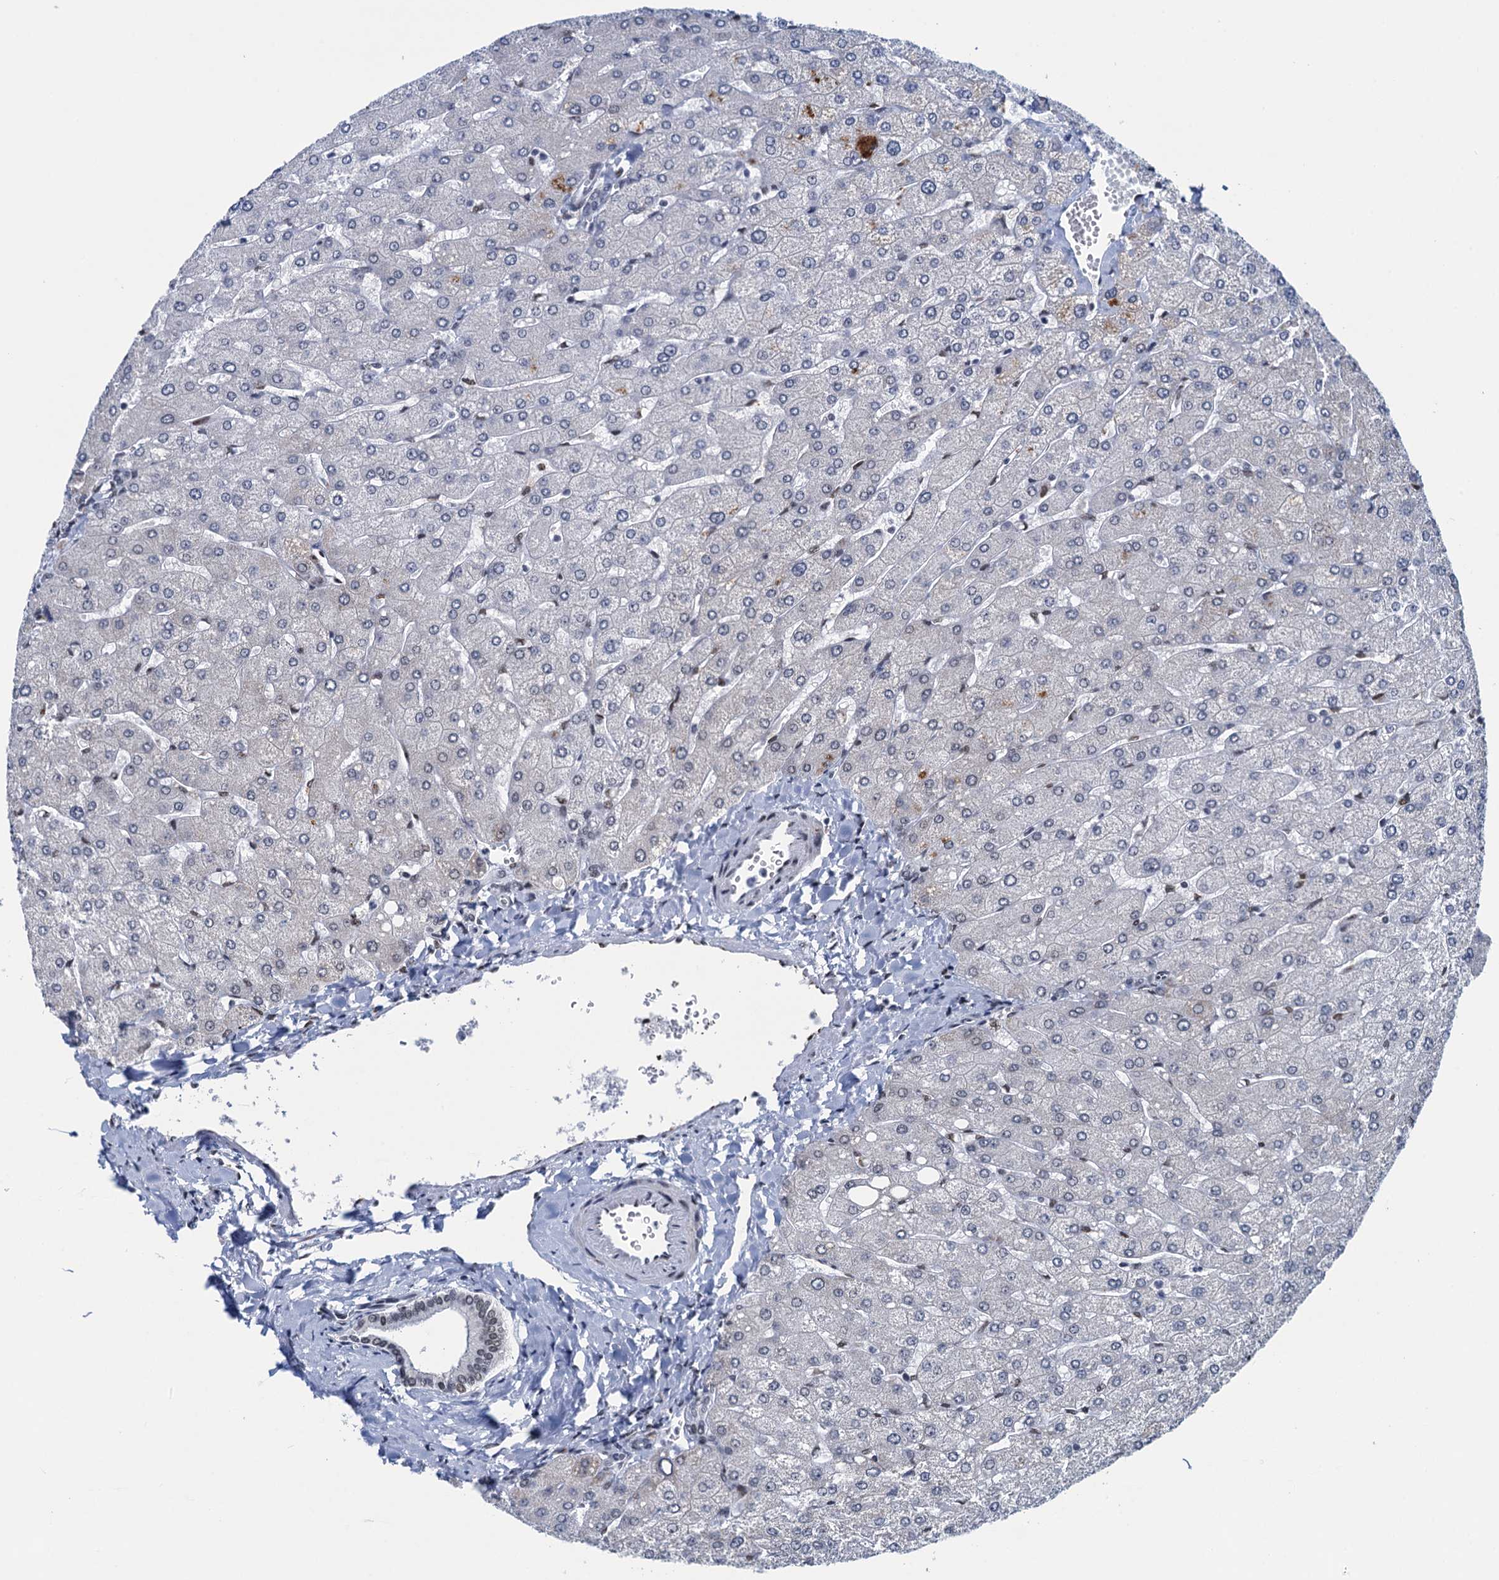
{"staining": {"intensity": "weak", "quantity": "<25%", "location": "nuclear"}, "tissue": "liver", "cell_type": "Cholangiocytes", "image_type": "normal", "snomed": [{"axis": "morphology", "description": "Normal tissue, NOS"}, {"axis": "topography", "description": "Liver"}], "caption": "Cholangiocytes are negative for brown protein staining in normal liver. The staining was performed using DAB to visualize the protein expression in brown, while the nuclei were stained in blue with hematoxylin (Magnification: 20x).", "gene": "HNRNPUL2", "patient": {"sex": "male", "age": 55}}